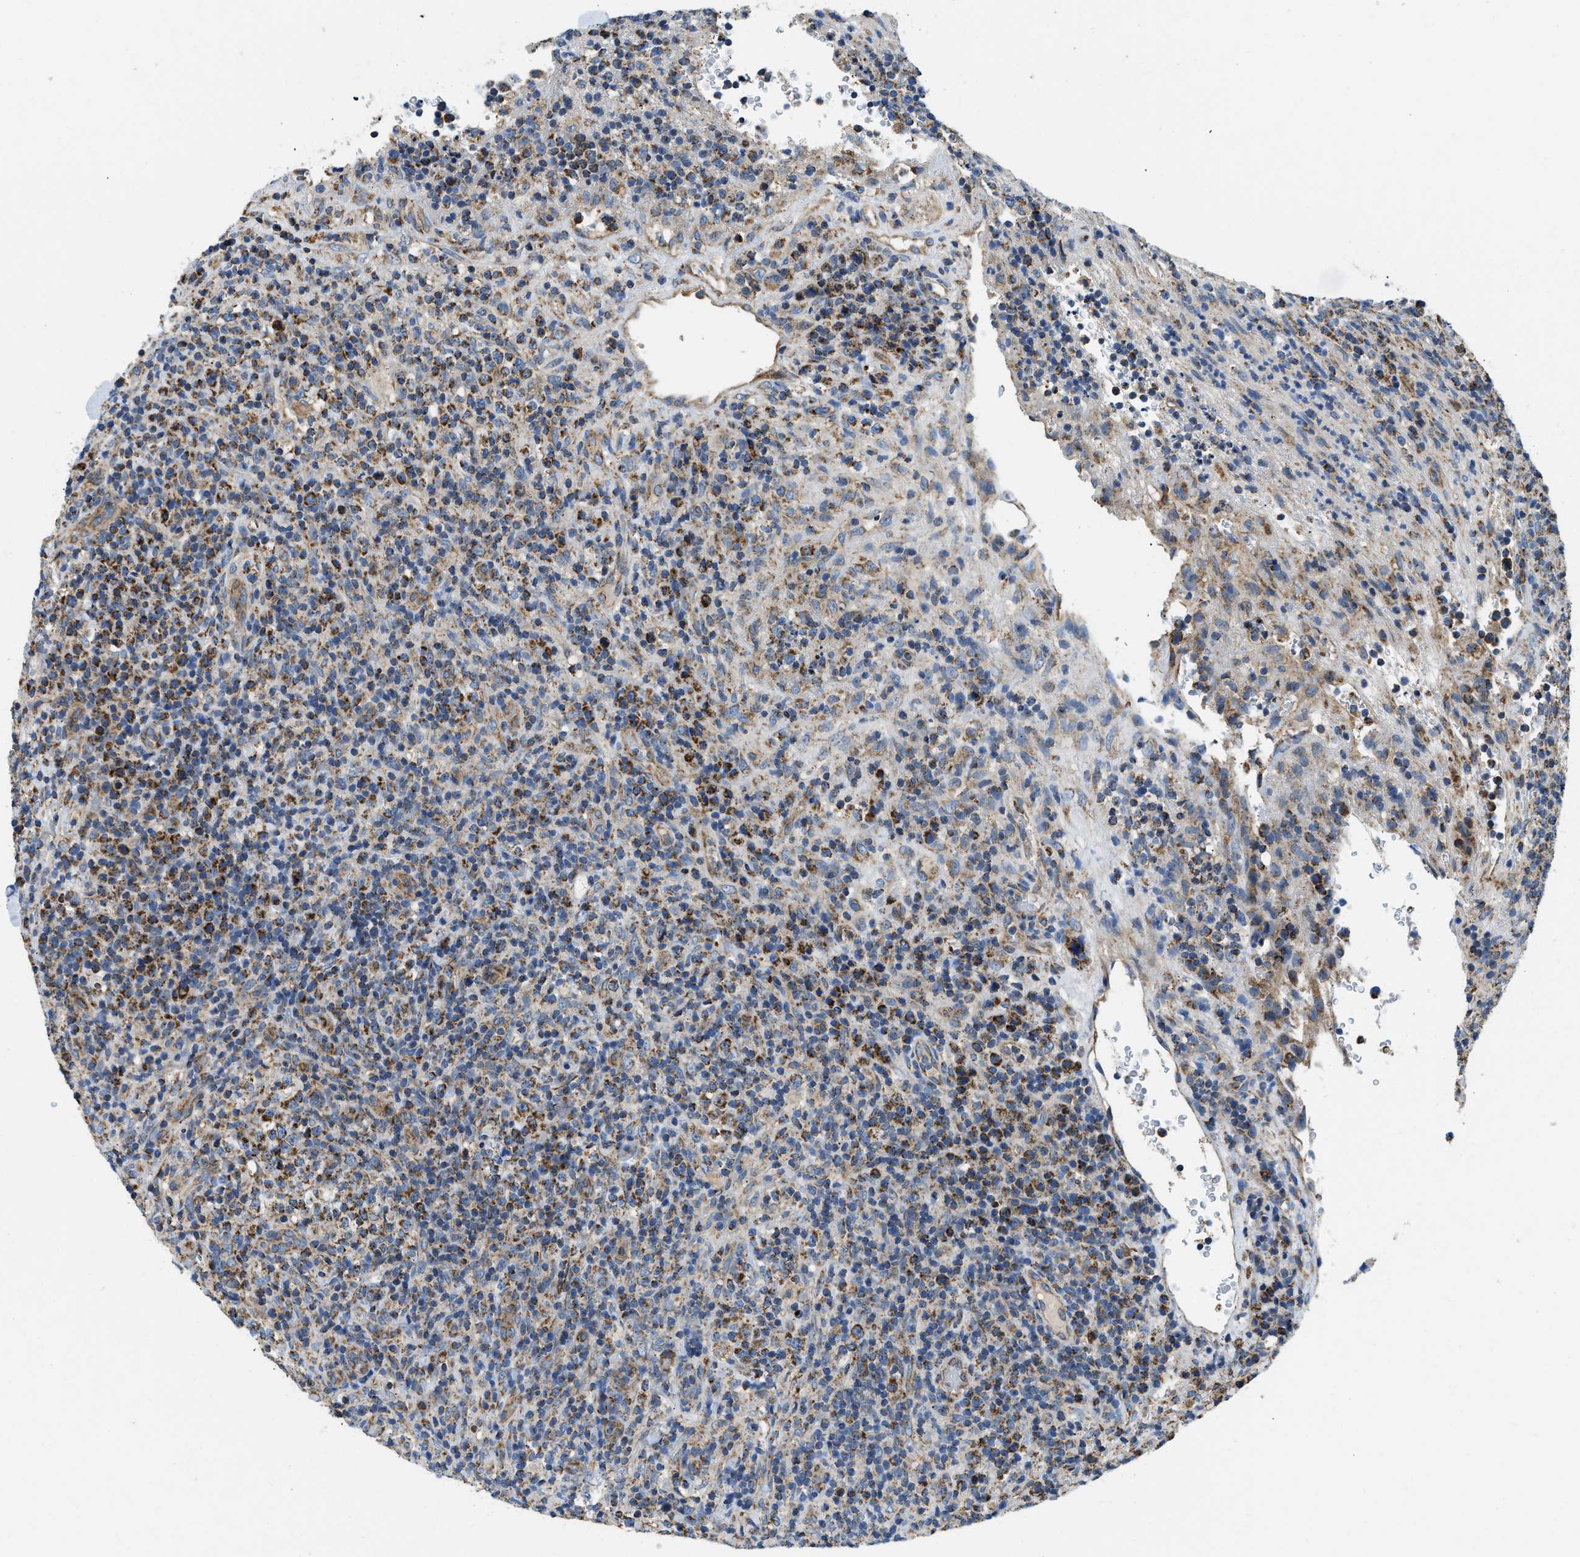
{"staining": {"intensity": "moderate", "quantity": "25%-75%", "location": "cytoplasmic/membranous"}, "tissue": "lymphoma", "cell_type": "Tumor cells", "image_type": "cancer", "snomed": [{"axis": "morphology", "description": "Malignant lymphoma, non-Hodgkin's type, High grade"}, {"axis": "topography", "description": "Lymph node"}], "caption": "The micrograph displays immunohistochemical staining of high-grade malignant lymphoma, non-Hodgkin's type. There is moderate cytoplasmic/membranous staining is seen in approximately 25%-75% of tumor cells. Ihc stains the protein of interest in brown and the nuclei are stained blue.", "gene": "STK33", "patient": {"sex": "female", "age": 76}}